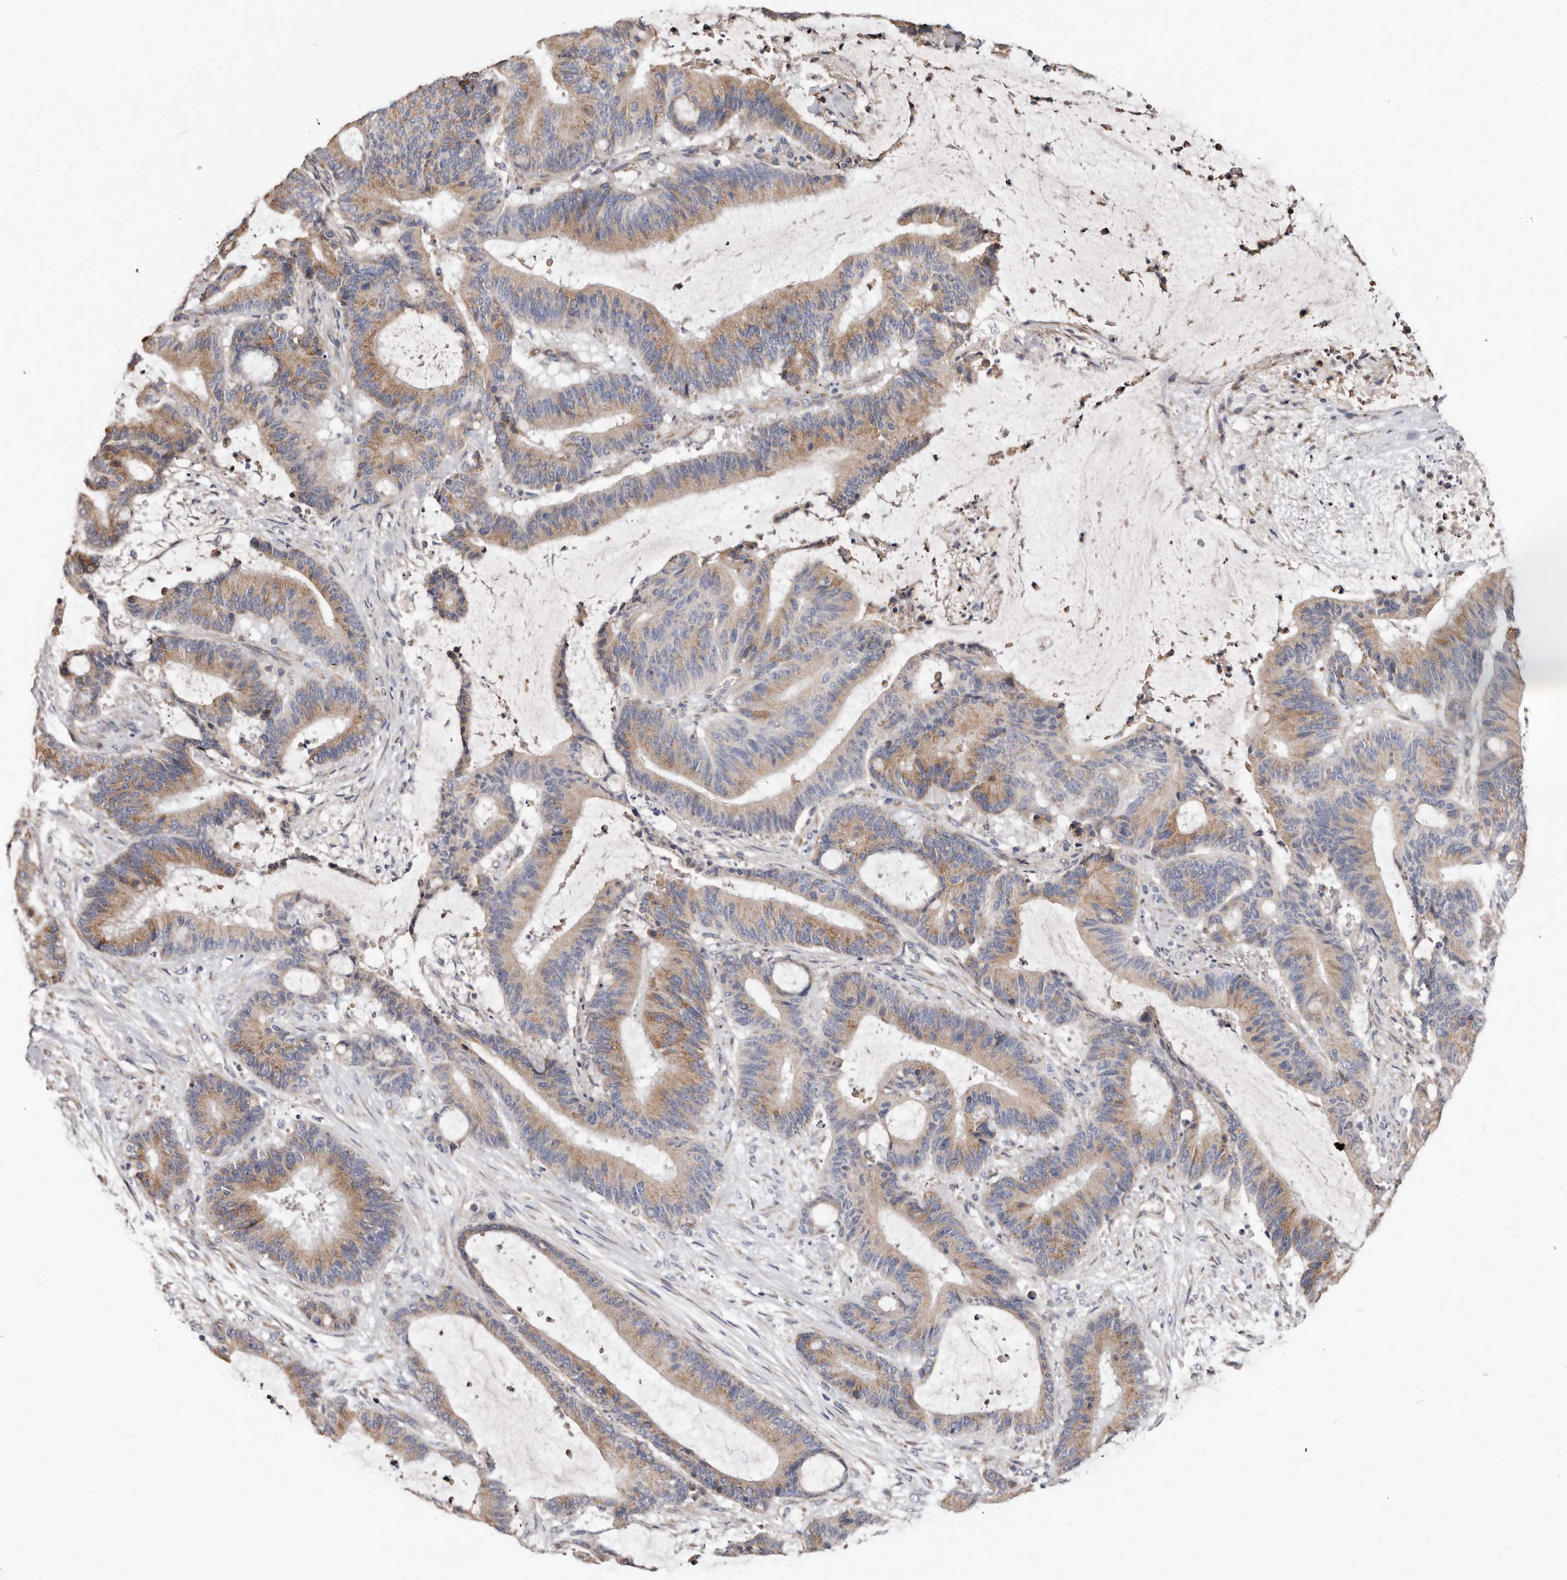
{"staining": {"intensity": "moderate", "quantity": ">75%", "location": "cytoplasmic/membranous"}, "tissue": "liver cancer", "cell_type": "Tumor cells", "image_type": "cancer", "snomed": [{"axis": "morphology", "description": "Normal tissue, NOS"}, {"axis": "morphology", "description": "Cholangiocarcinoma"}, {"axis": "topography", "description": "Liver"}, {"axis": "topography", "description": "Peripheral nerve tissue"}], "caption": "Immunohistochemistry image of neoplastic tissue: human liver cancer stained using immunohistochemistry exhibits medium levels of moderate protein expression localized specifically in the cytoplasmic/membranous of tumor cells, appearing as a cytoplasmic/membranous brown color.", "gene": "ASIC5", "patient": {"sex": "female", "age": 73}}